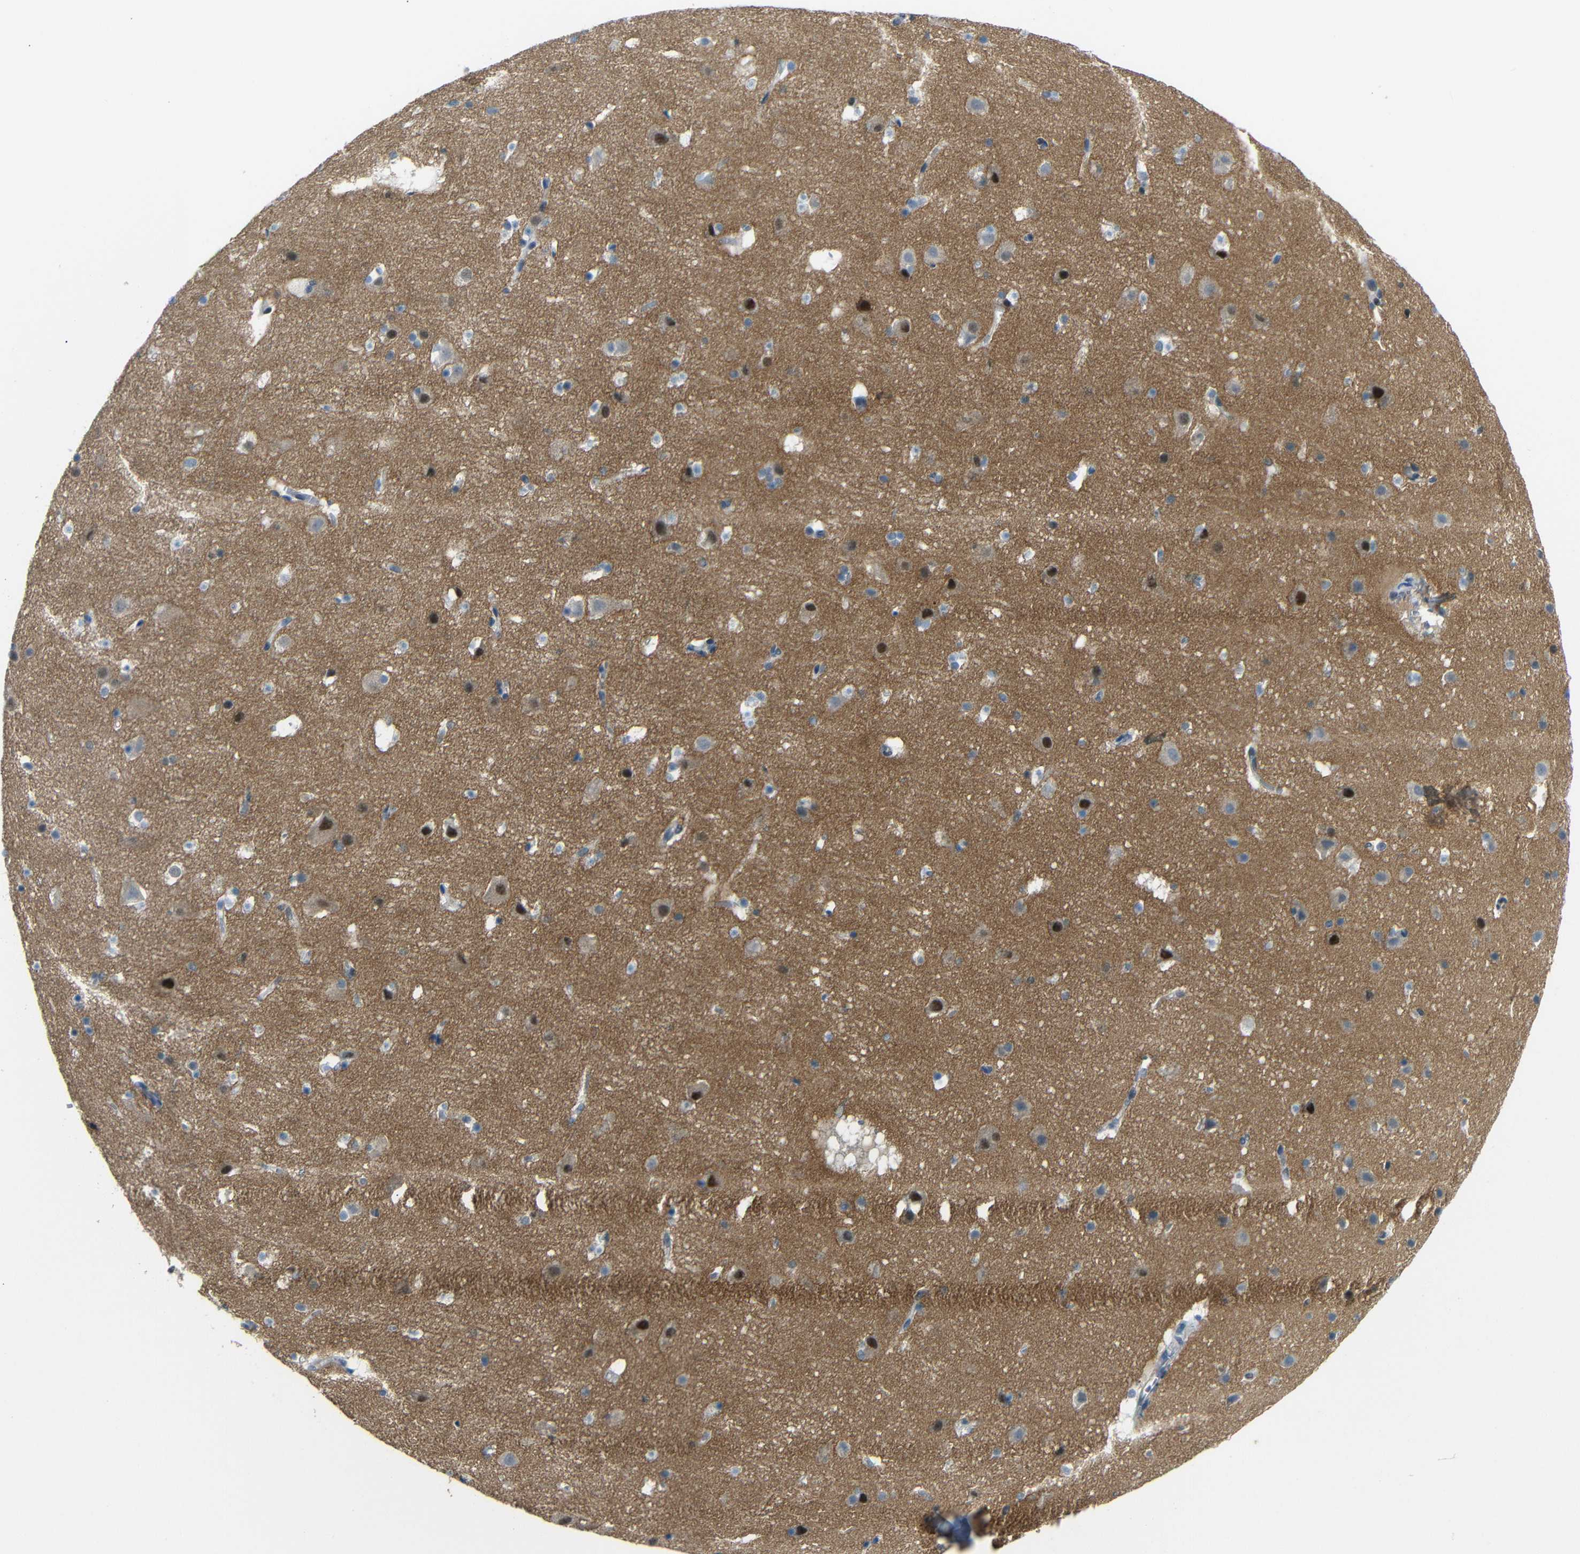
{"staining": {"intensity": "negative", "quantity": "none", "location": "none"}, "tissue": "cerebral cortex", "cell_type": "Endothelial cells", "image_type": "normal", "snomed": [{"axis": "morphology", "description": "Normal tissue, NOS"}, {"axis": "topography", "description": "Cerebral cortex"}], "caption": "Immunohistochemistry (IHC) of benign cerebral cortex demonstrates no staining in endothelial cells.", "gene": "GPR158", "patient": {"sex": "male", "age": 45}}